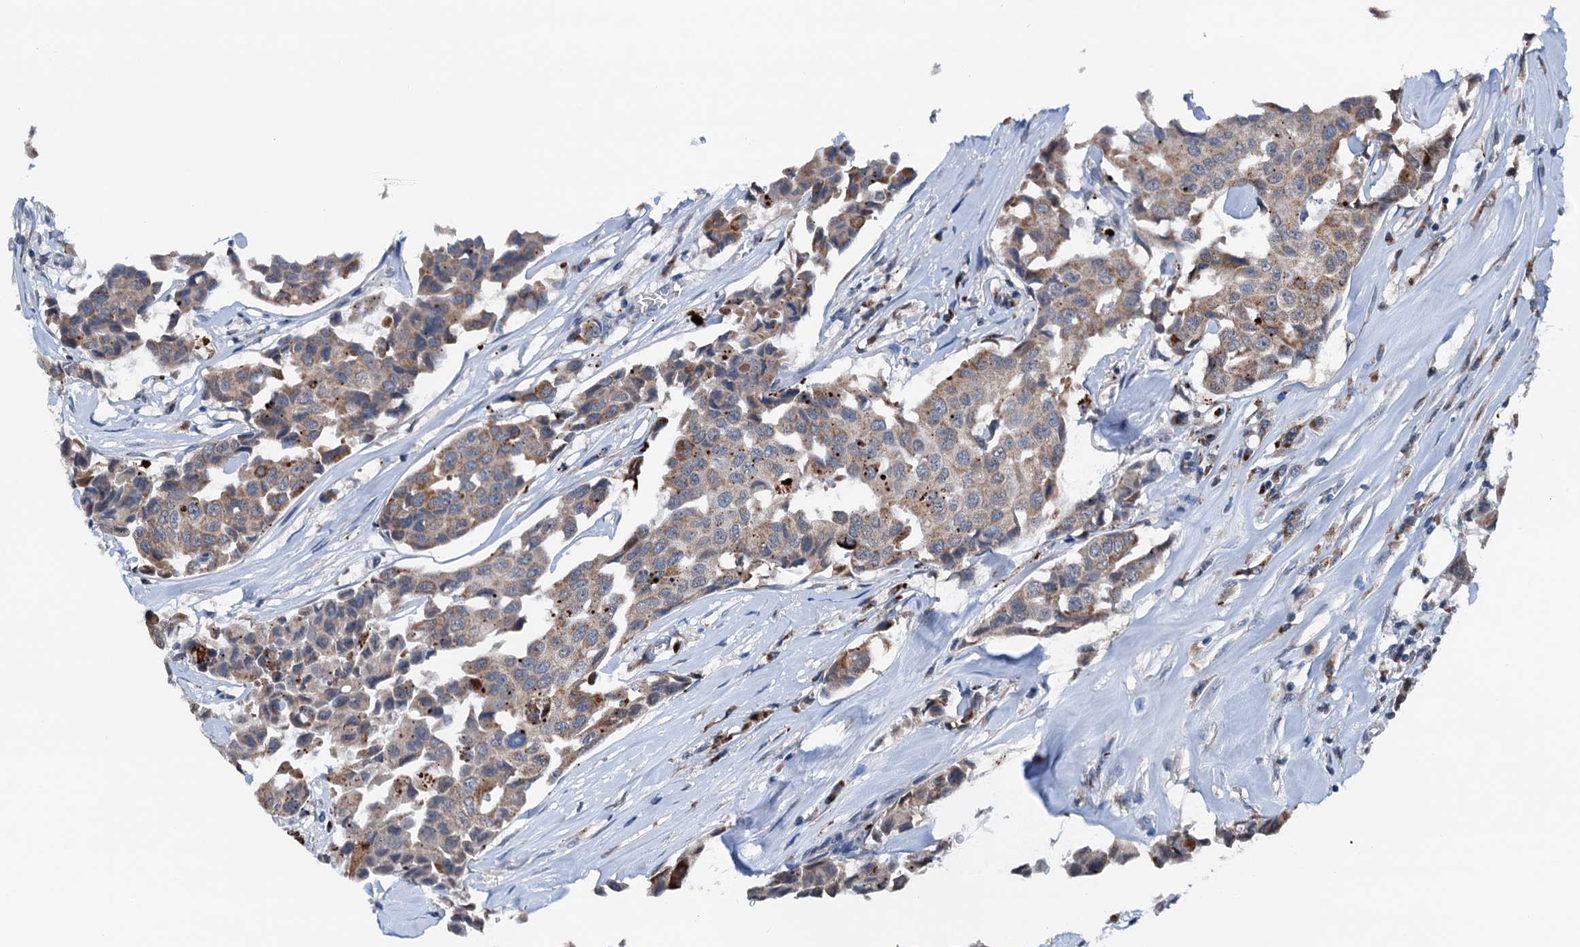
{"staining": {"intensity": "moderate", "quantity": ">75%", "location": "cytoplasmic/membranous"}, "tissue": "breast cancer", "cell_type": "Tumor cells", "image_type": "cancer", "snomed": [{"axis": "morphology", "description": "Duct carcinoma"}, {"axis": "topography", "description": "Breast"}], "caption": "Protein expression analysis of human breast cancer (infiltrating ductal carcinoma) reveals moderate cytoplasmic/membranous staining in about >75% of tumor cells.", "gene": "SHLD1", "patient": {"sex": "female", "age": 80}}